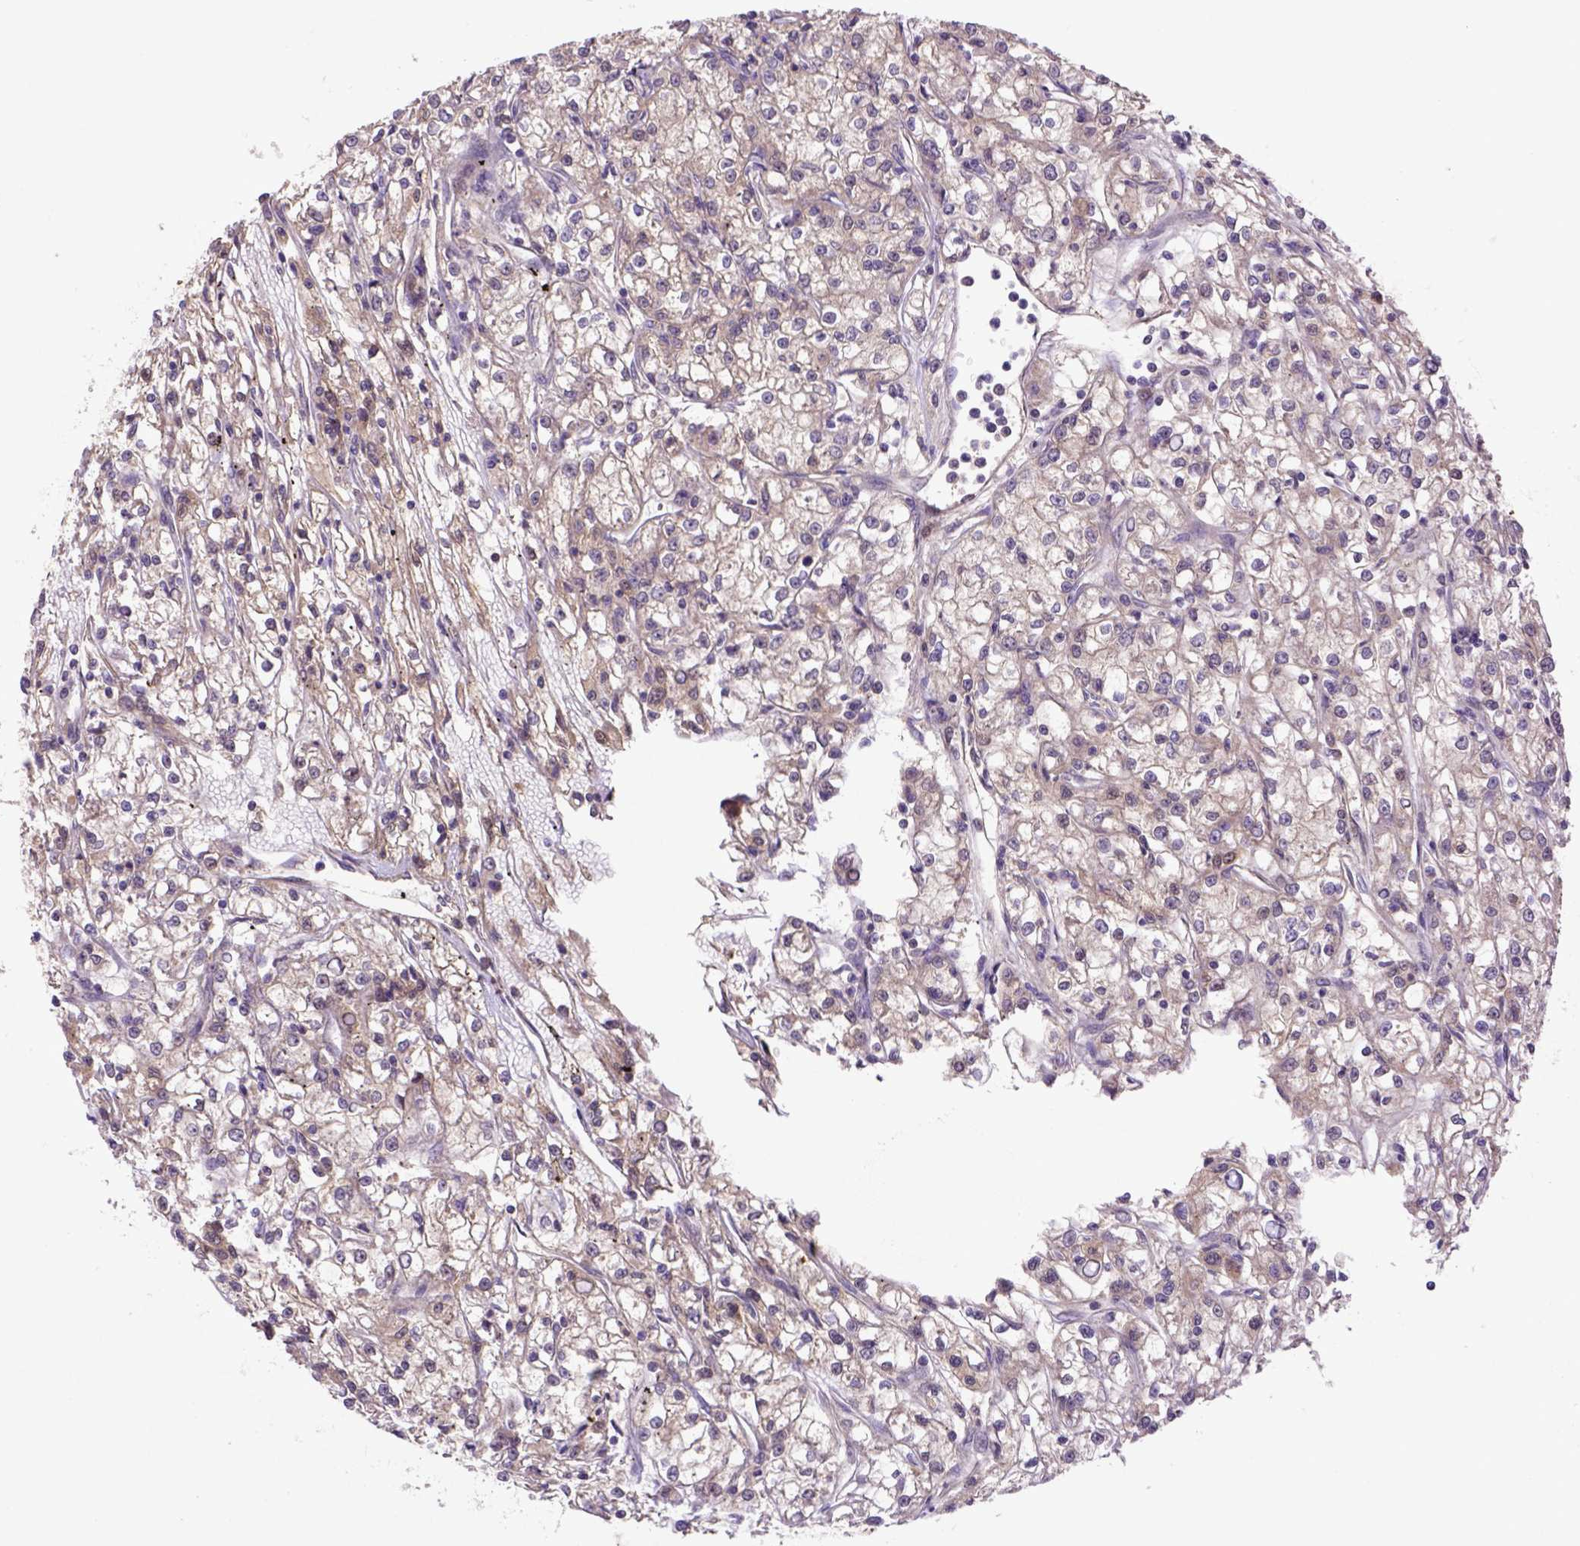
{"staining": {"intensity": "weak", "quantity": ">75%", "location": "cytoplasmic/membranous"}, "tissue": "renal cancer", "cell_type": "Tumor cells", "image_type": "cancer", "snomed": [{"axis": "morphology", "description": "Adenocarcinoma, NOS"}, {"axis": "topography", "description": "Kidney"}], "caption": "This histopathology image reveals immunohistochemistry staining of human renal adenocarcinoma, with low weak cytoplasmic/membranous staining in approximately >75% of tumor cells.", "gene": "HSPBP1", "patient": {"sex": "female", "age": 59}}